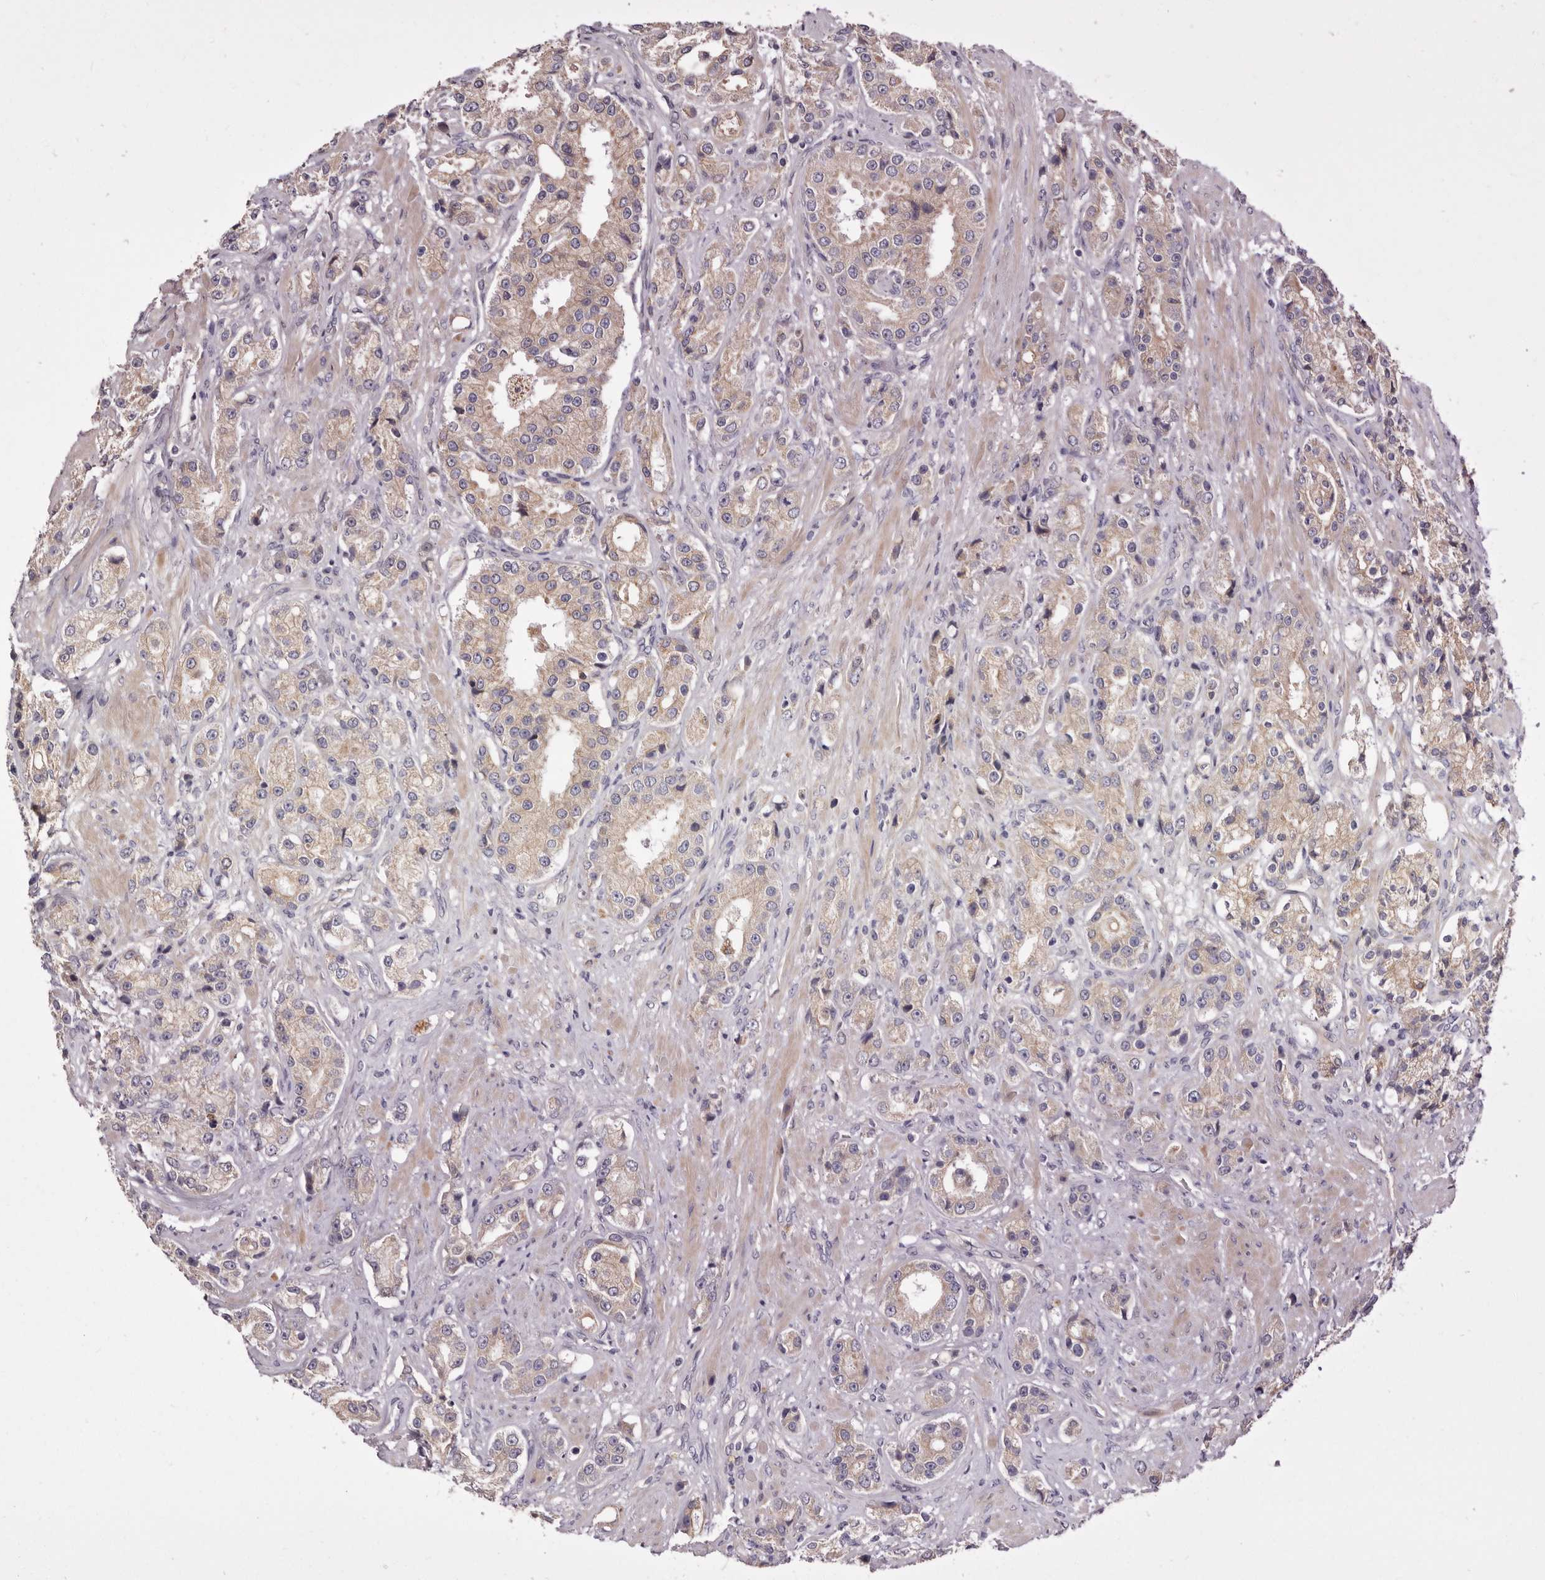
{"staining": {"intensity": "weak", "quantity": "25%-75%", "location": "cytoplasmic/membranous"}, "tissue": "prostate cancer", "cell_type": "Tumor cells", "image_type": "cancer", "snomed": [{"axis": "morphology", "description": "Adenocarcinoma, High grade"}, {"axis": "topography", "description": "Prostate"}], "caption": "Protein staining by immunohistochemistry reveals weak cytoplasmic/membranous expression in approximately 25%-75% of tumor cells in prostate cancer.", "gene": "STK16", "patient": {"sex": "male", "age": 60}}